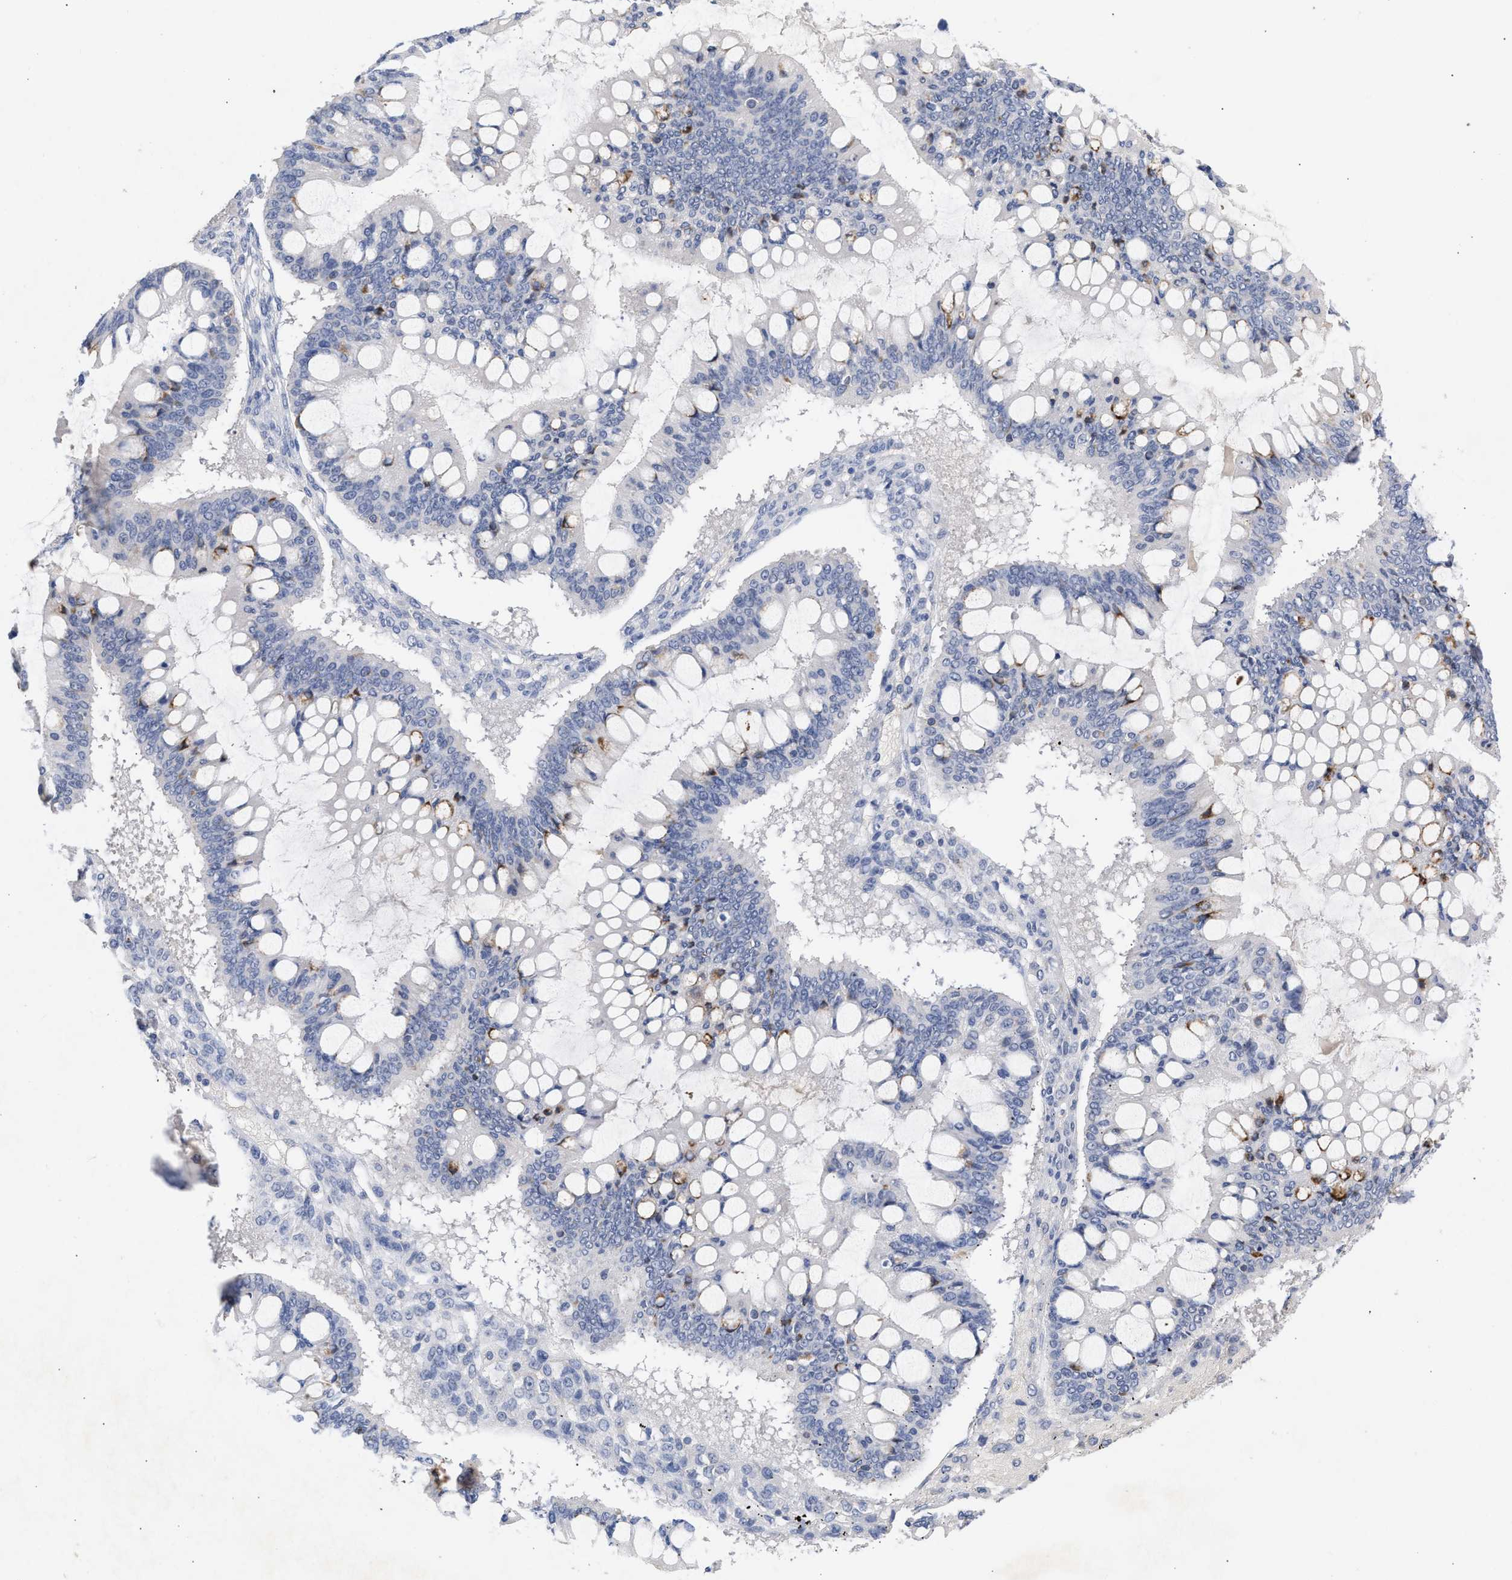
{"staining": {"intensity": "moderate", "quantity": "<25%", "location": "cytoplasmic/membranous"}, "tissue": "ovarian cancer", "cell_type": "Tumor cells", "image_type": "cancer", "snomed": [{"axis": "morphology", "description": "Cystadenocarcinoma, mucinous, NOS"}, {"axis": "topography", "description": "Ovary"}], "caption": "A brown stain highlights moderate cytoplasmic/membranous positivity of a protein in ovarian cancer tumor cells.", "gene": "SELENOM", "patient": {"sex": "female", "age": 73}}